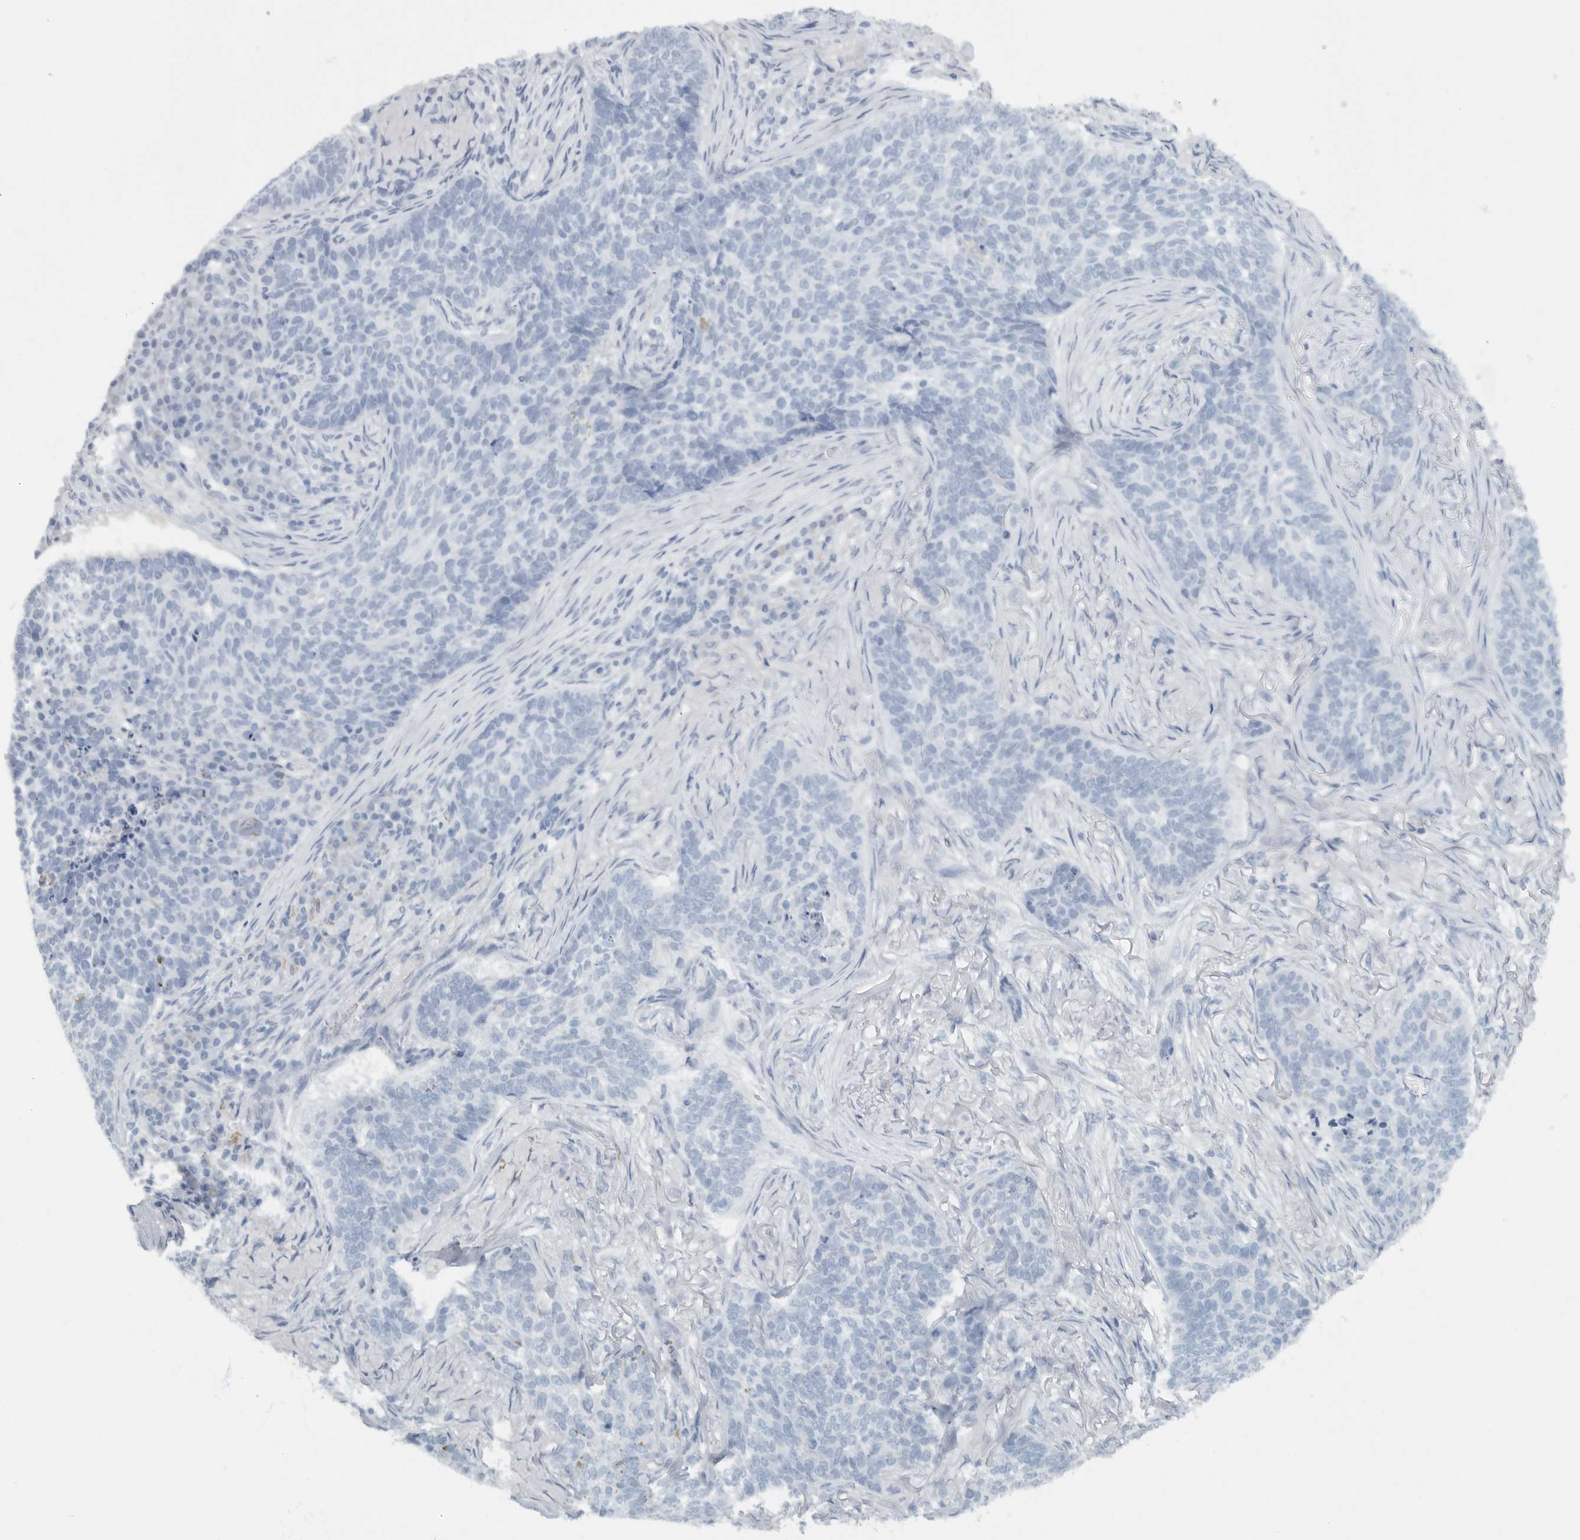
{"staining": {"intensity": "negative", "quantity": "none", "location": "none"}, "tissue": "skin cancer", "cell_type": "Tumor cells", "image_type": "cancer", "snomed": [{"axis": "morphology", "description": "Basal cell carcinoma"}, {"axis": "topography", "description": "Skin"}], "caption": "Photomicrograph shows no significant protein staining in tumor cells of basal cell carcinoma (skin).", "gene": "PAM", "patient": {"sex": "male", "age": 85}}